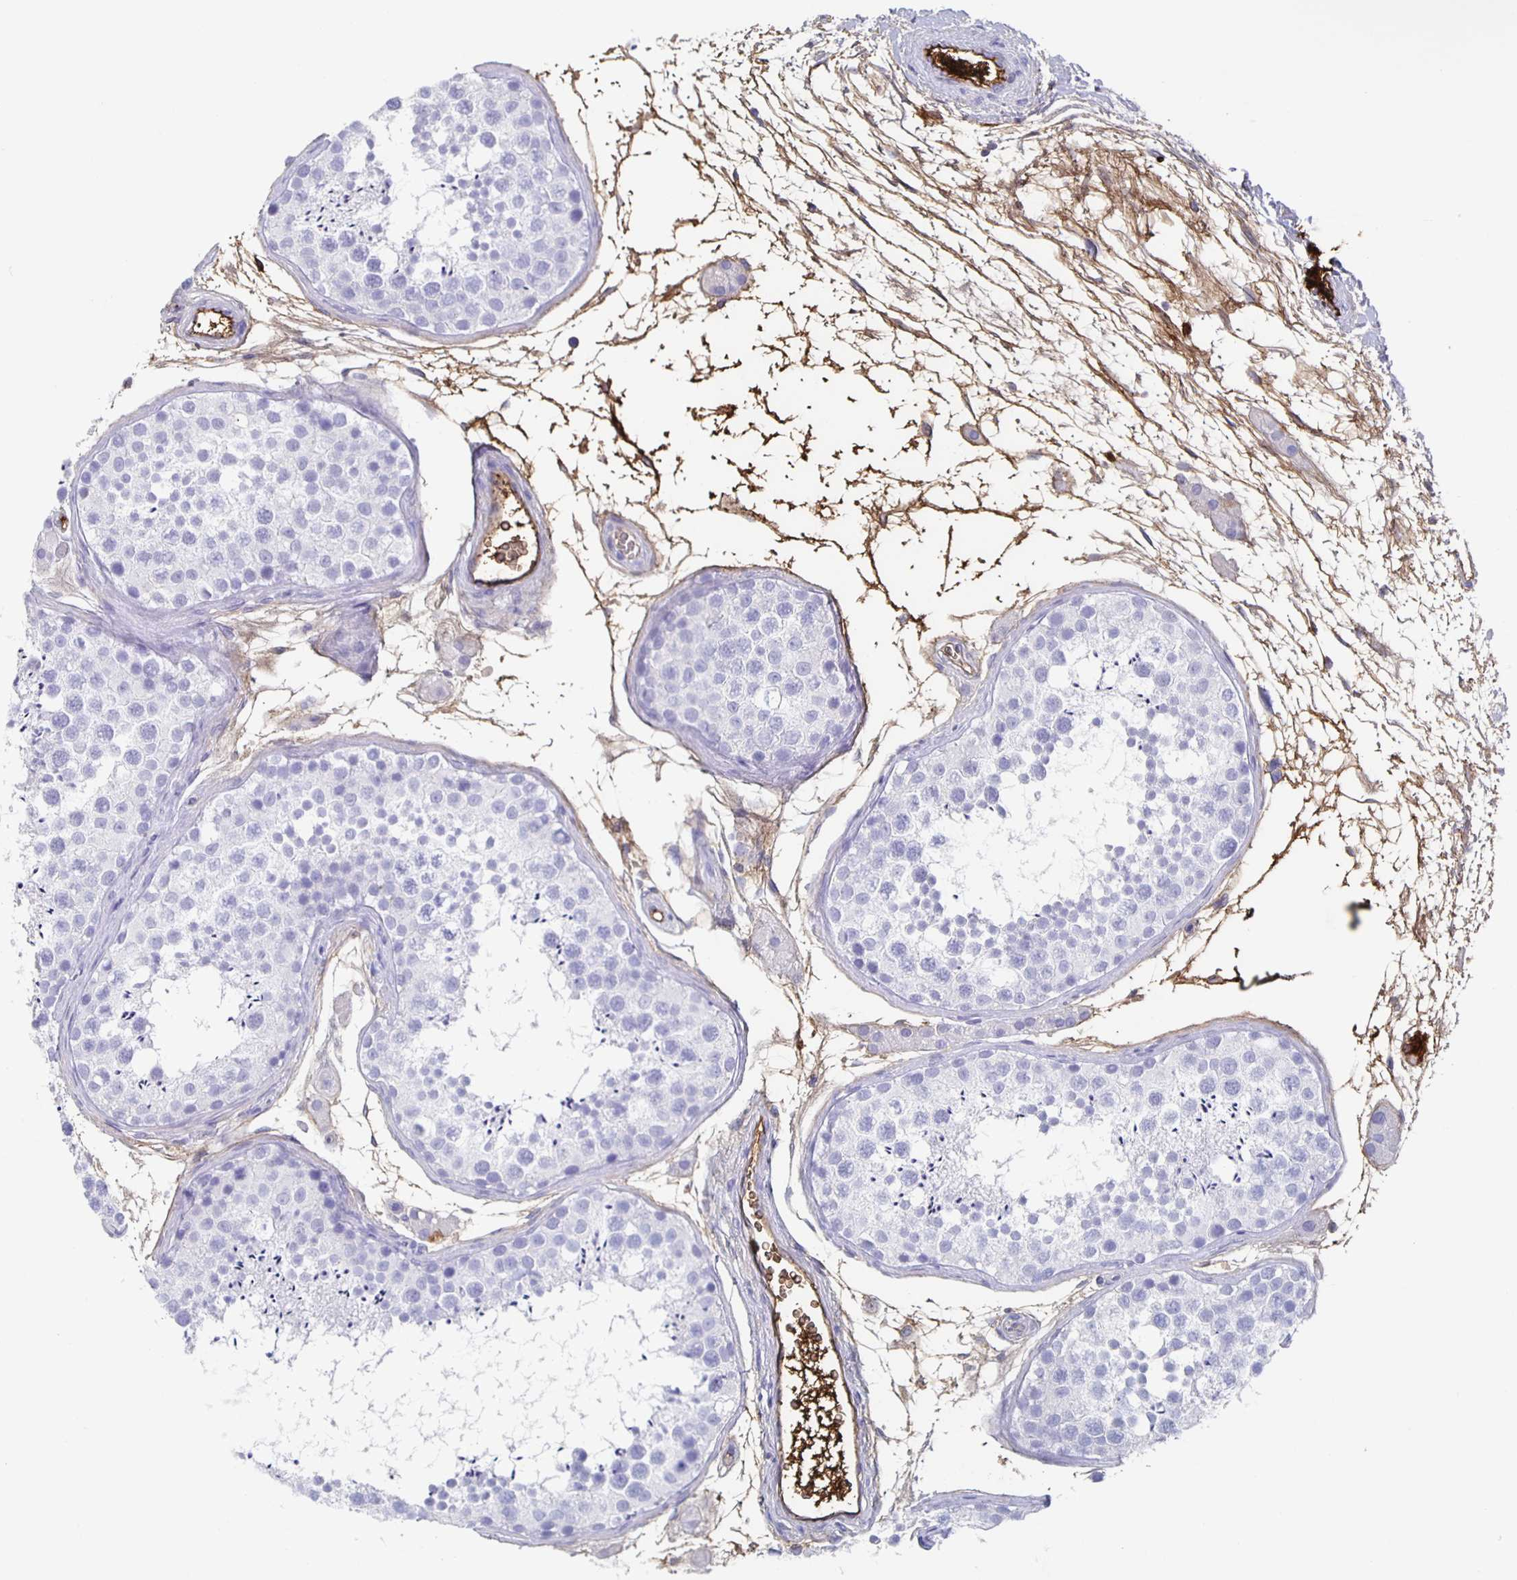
{"staining": {"intensity": "negative", "quantity": "none", "location": "none"}, "tissue": "testis", "cell_type": "Cells in seminiferous ducts", "image_type": "normal", "snomed": [{"axis": "morphology", "description": "Normal tissue, NOS"}, {"axis": "topography", "description": "Testis"}], "caption": "This micrograph is of unremarkable testis stained with immunohistochemistry to label a protein in brown with the nuclei are counter-stained blue. There is no positivity in cells in seminiferous ducts. (DAB (3,3'-diaminobenzidine) immunohistochemistry with hematoxylin counter stain).", "gene": "FGA", "patient": {"sex": "male", "age": 41}}